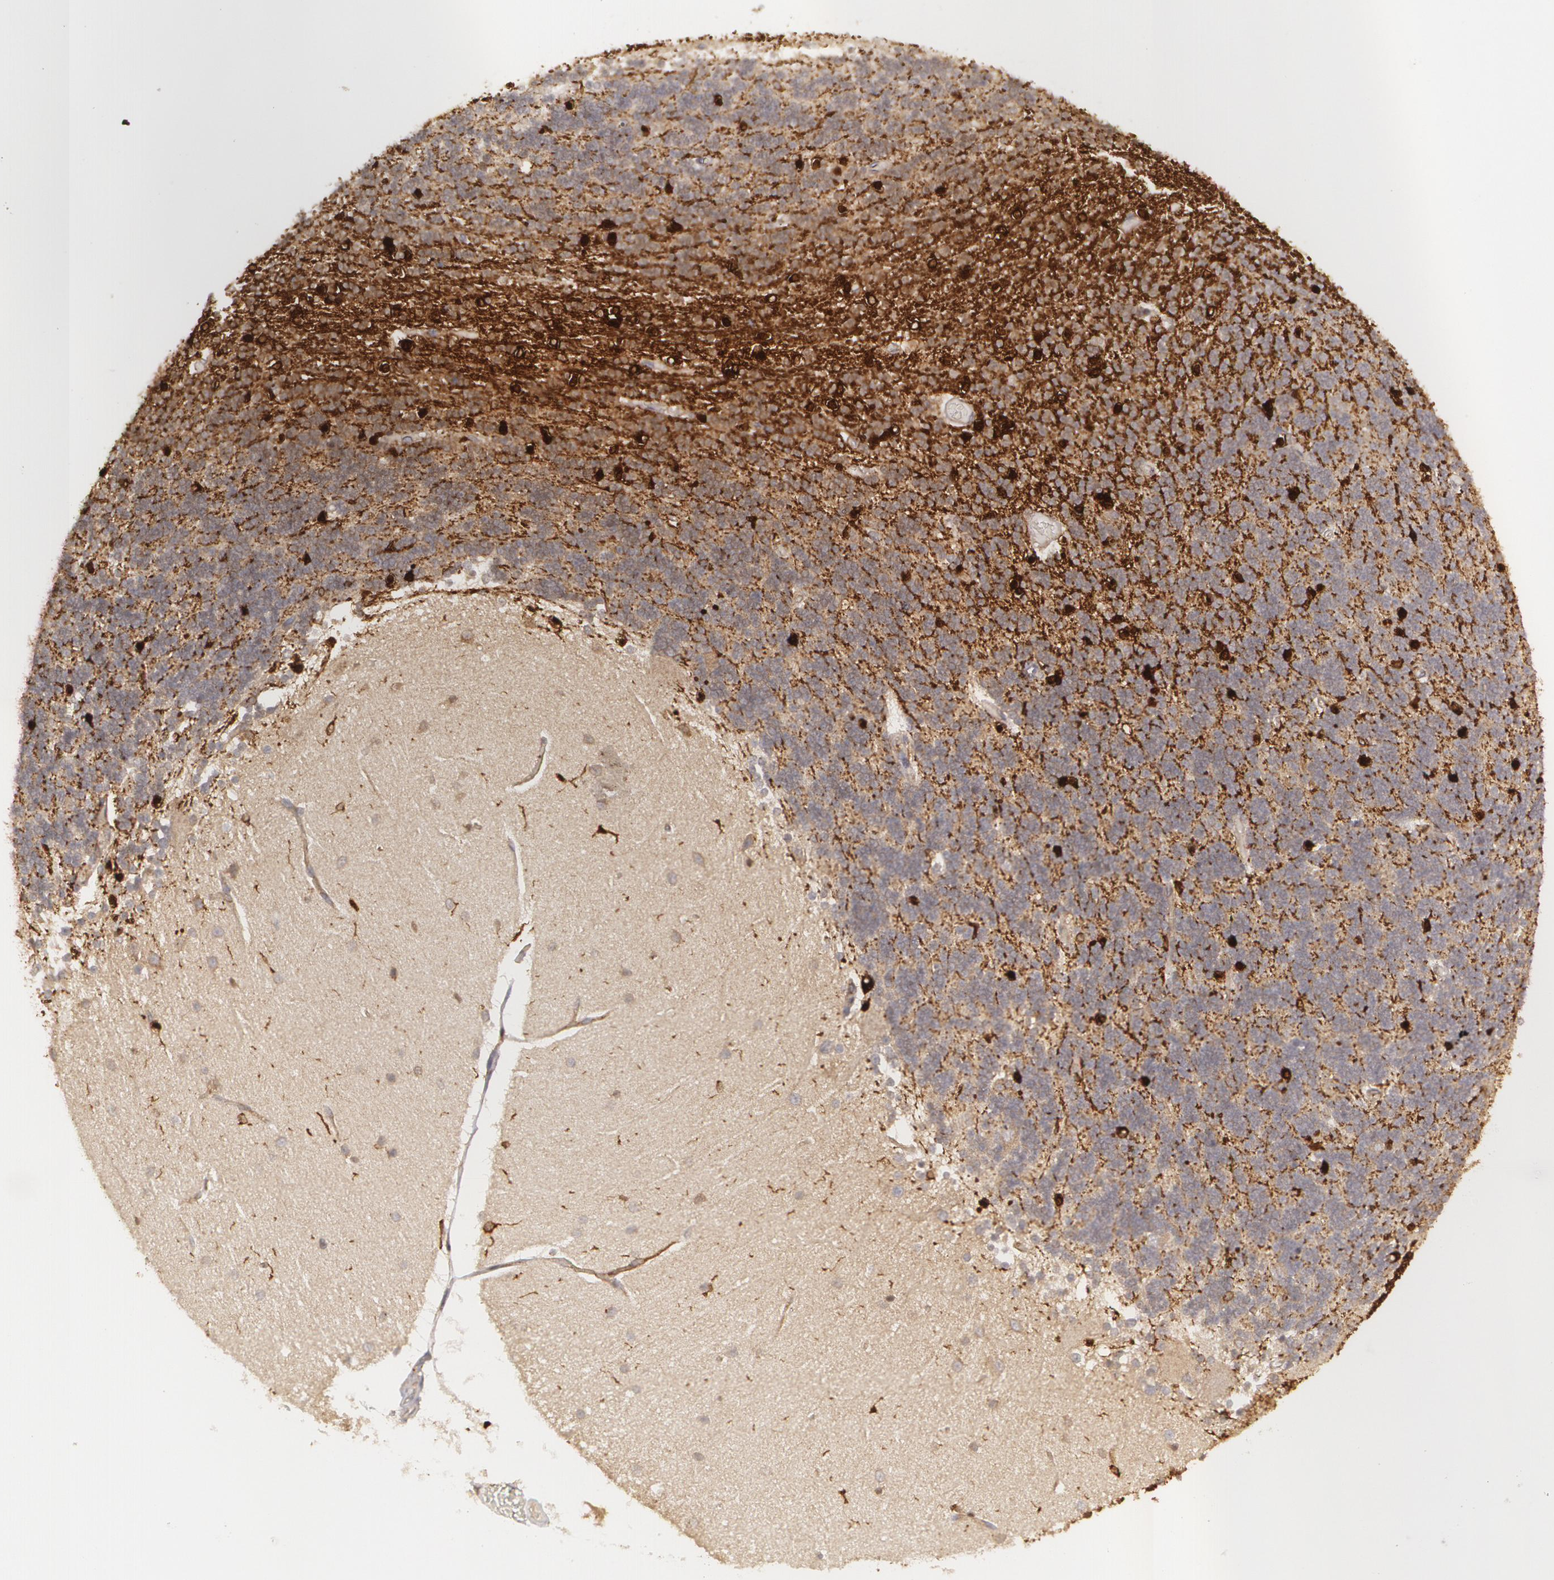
{"staining": {"intensity": "moderate", "quantity": "25%-75%", "location": "cytoplasmic/membranous"}, "tissue": "cerebellum", "cell_type": "Cells in granular layer", "image_type": "normal", "snomed": [{"axis": "morphology", "description": "Normal tissue, NOS"}, {"axis": "topography", "description": "Cerebellum"}], "caption": "Cells in granular layer reveal medium levels of moderate cytoplasmic/membranous staining in about 25%-75% of cells in normal cerebellum.", "gene": "BIN1", "patient": {"sex": "female", "age": 54}}